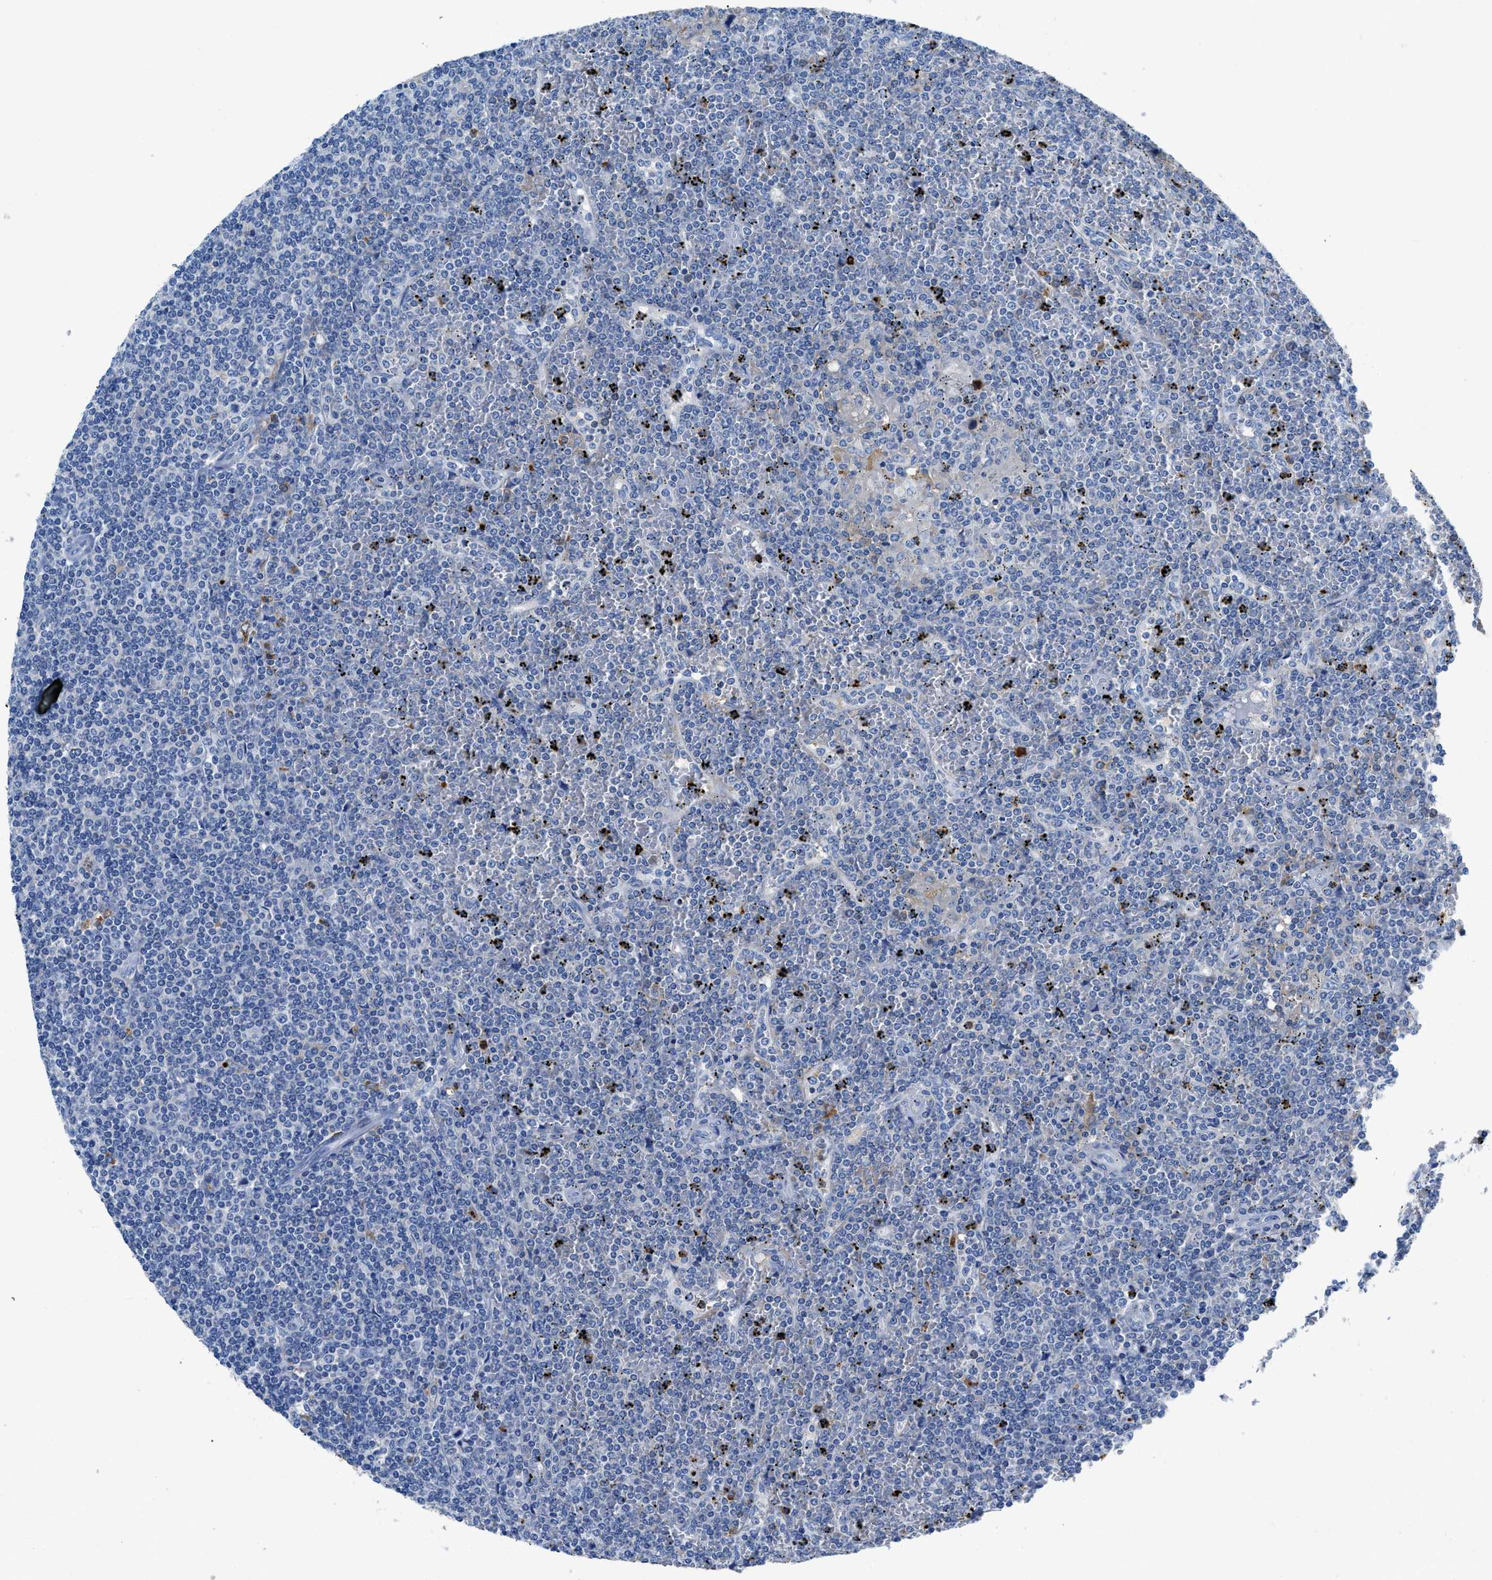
{"staining": {"intensity": "negative", "quantity": "none", "location": "none"}, "tissue": "lymphoma", "cell_type": "Tumor cells", "image_type": "cancer", "snomed": [{"axis": "morphology", "description": "Malignant lymphoma, non-Hodgkin's type, Low grade"}, {"axis": "topography", "description": "Spleen"}], "caption": "A photomicrograph of human low-grade malignant lymphoma, non-Hodgkin's type is negative for staining in tumor cells. Nuclei are stained in blue.", "gene": "NEB", "patient": {"sex": "female", "age": 19}}